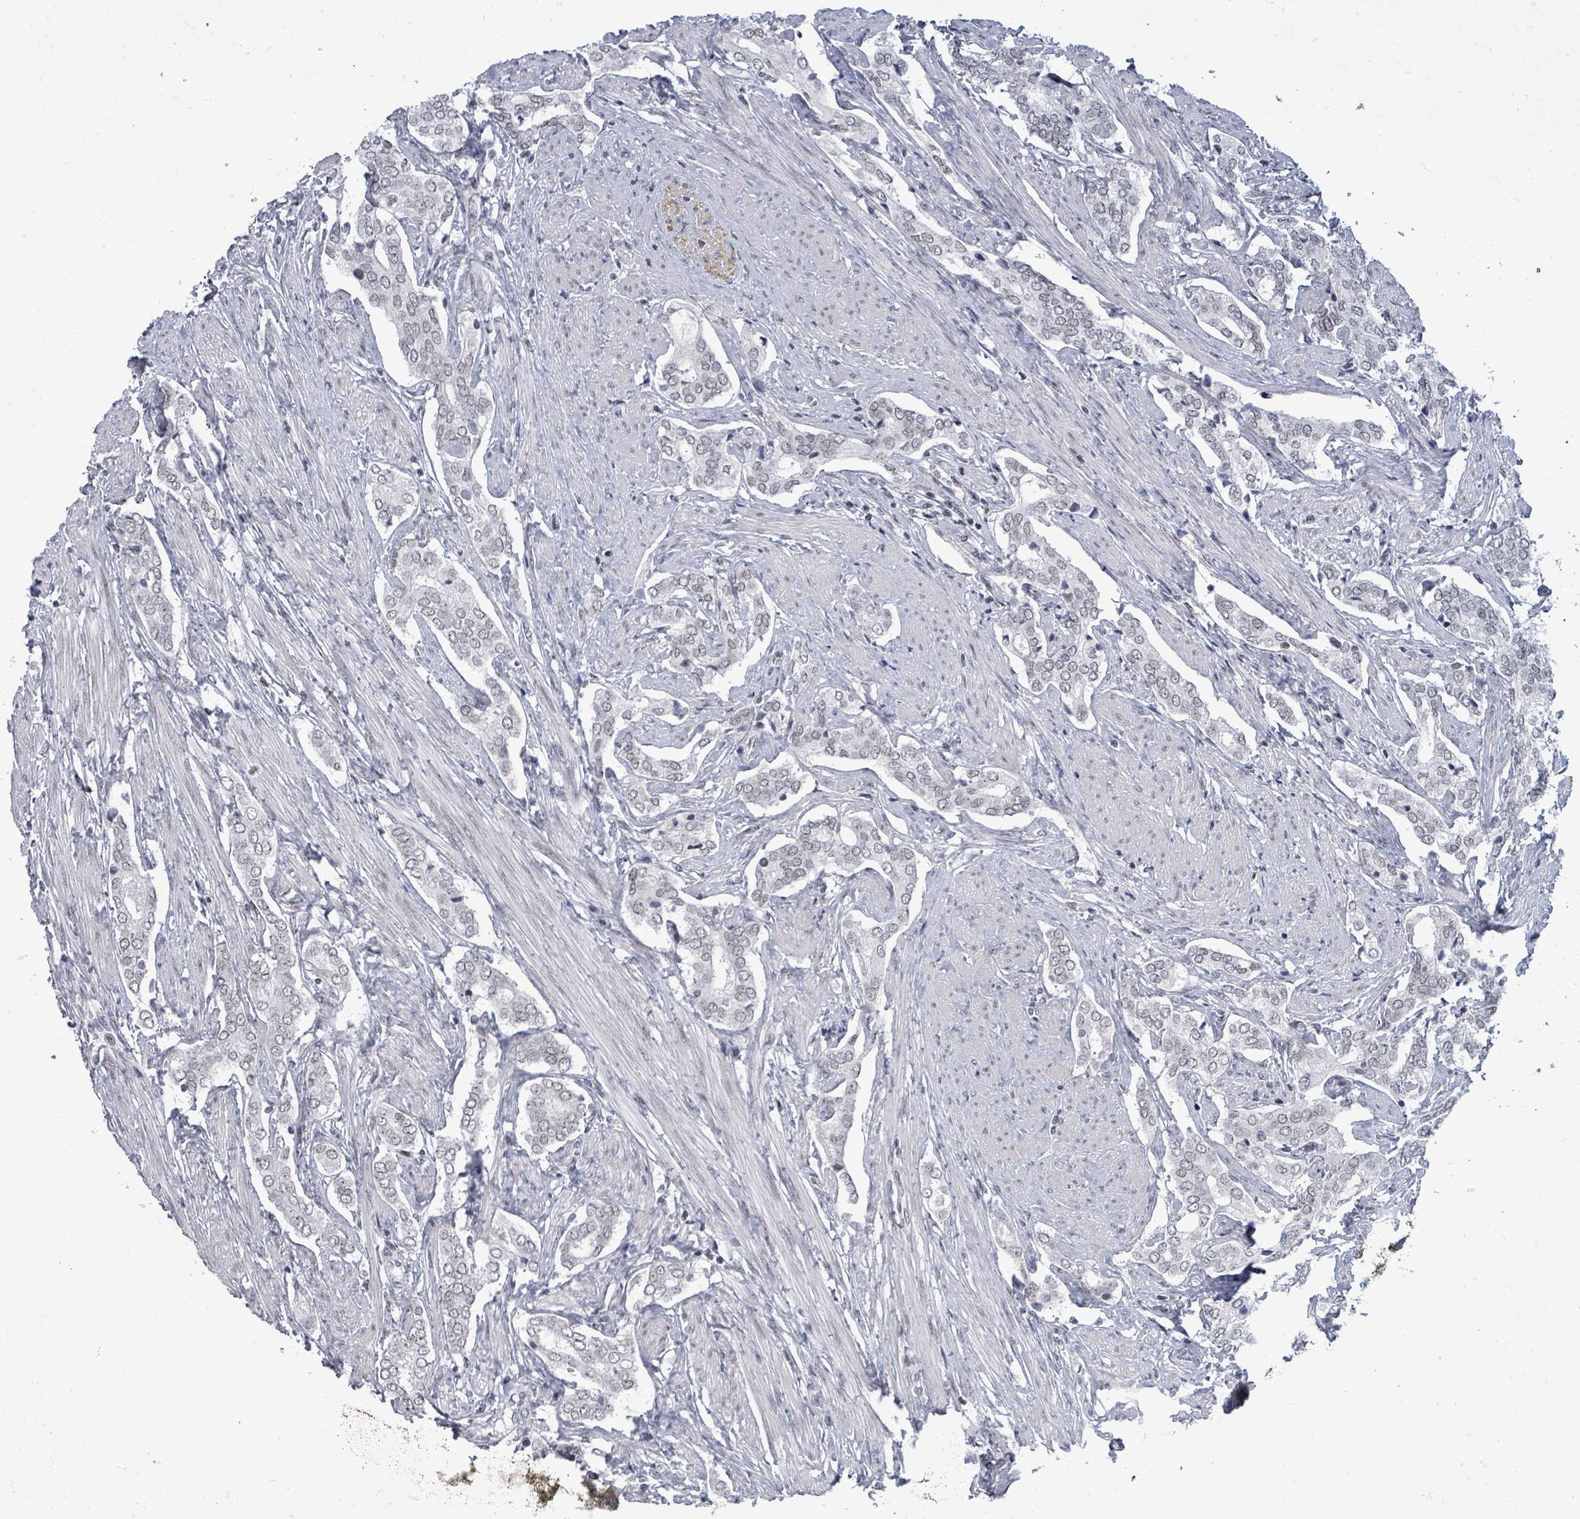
{"staining": {"intensity": "negative", "quantity": "none", "location": "none"}, "tissue": "prostate cancer", "cell_type": "Tumor cells", "image_type": "cancer", "snomed": [{"axis": "morphology", "description": "Adenocarcinoma, High grade"}, {"axis": "topography", "description": "Prostate"}], "caption": "IHC photomicrograph of human prostate cancer stained for a protein (brown), which reveals no staining in tumor cells. The staining is performed using DAB brown chromogen with nuclei counter-stained in using hematoxylin.", "gene": "ERCC5", "patient": {"sex": "male", "age": 71}}